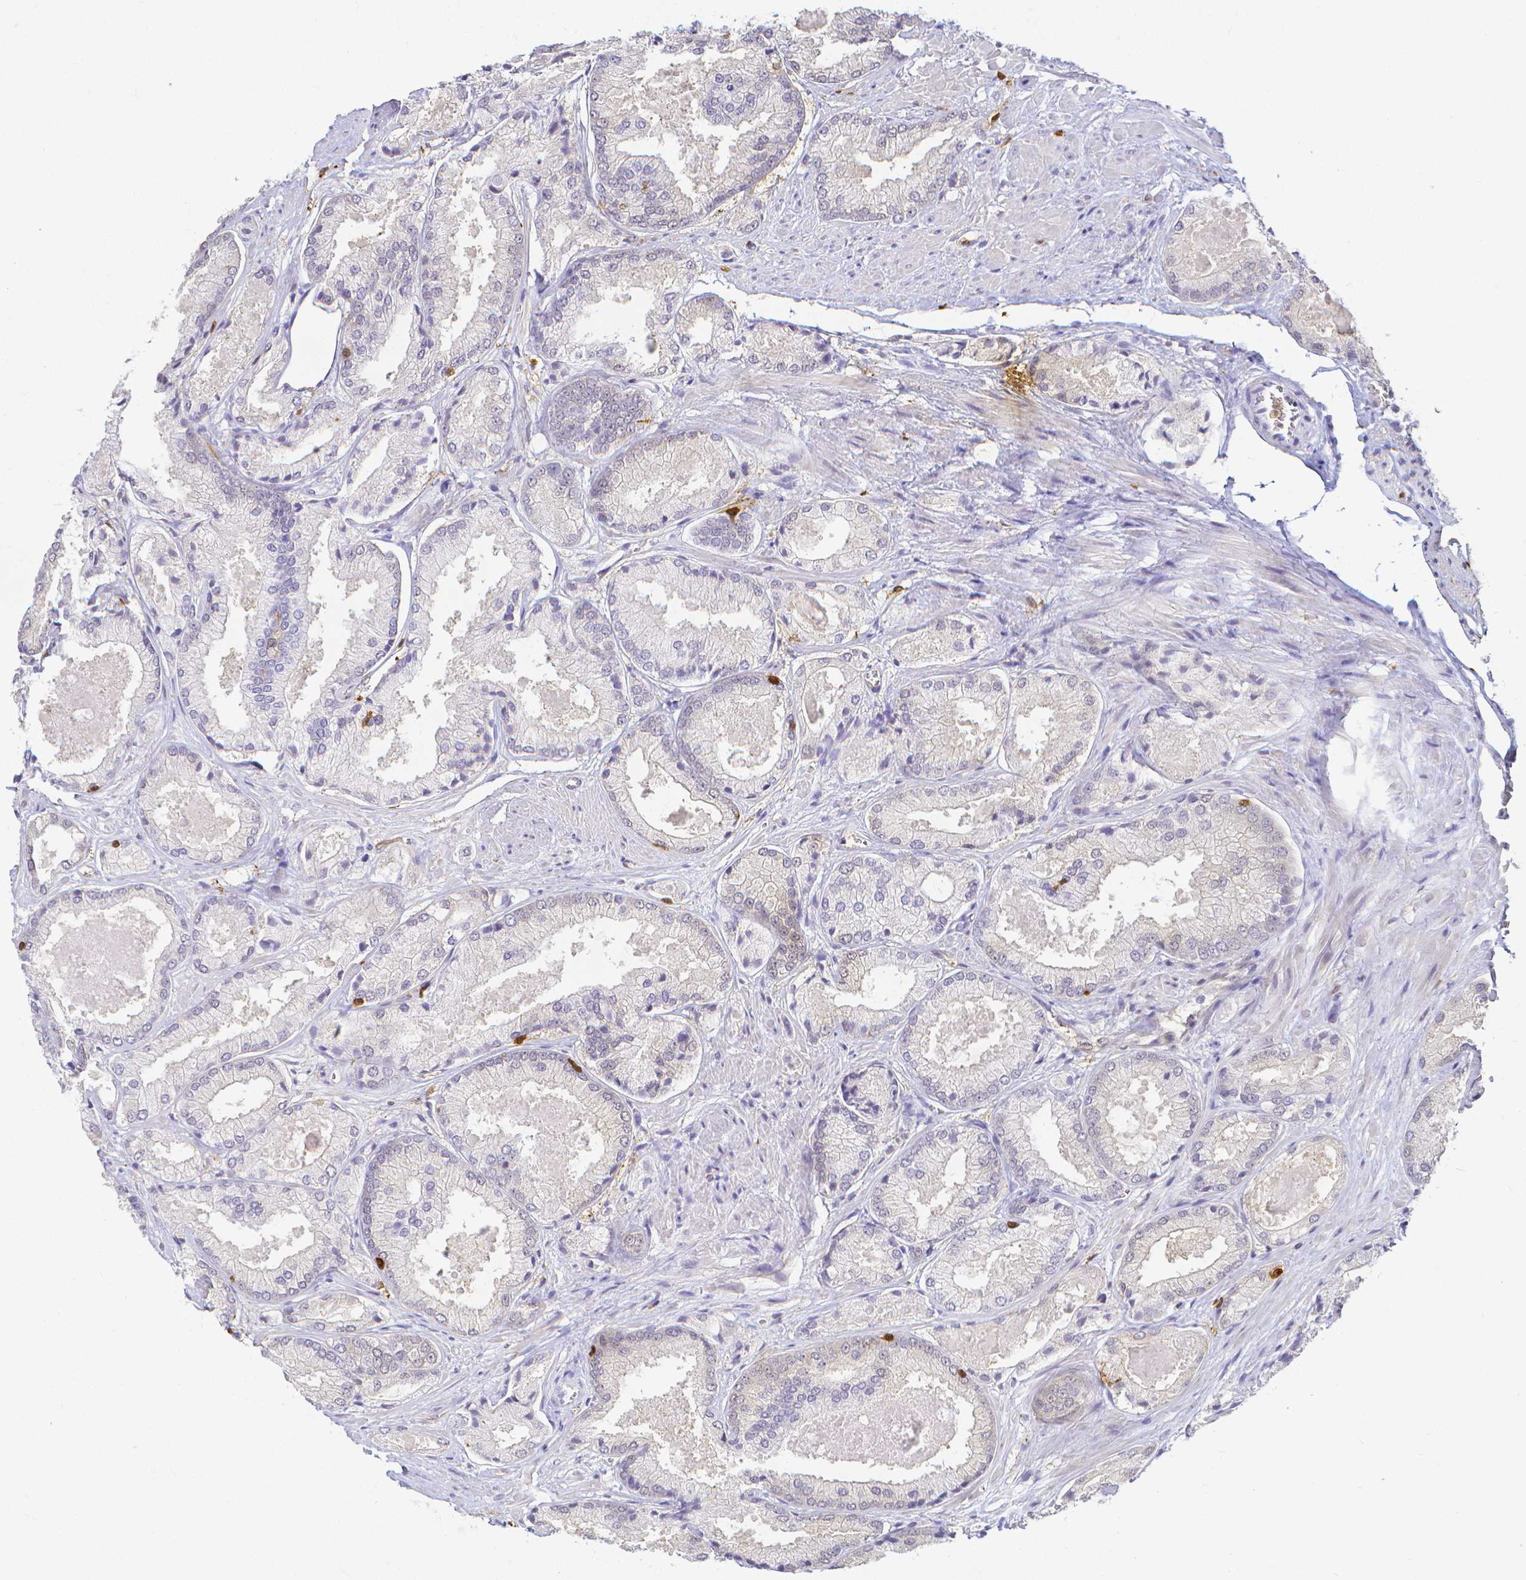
{"staining": {"intensity": "negative", "quantity": "none", "location": "none"}, "tissue": "prostate cancer", "cell_type": "Tumor cells", "image_type": "cancer", "snomed": [{"axis": "morphology", "description": "Adenocarcinoma, High grade"}, {"axis": "topography", "description": "Prostate"}], "caption": "A high-resolution histopathology image shows immunohistochemistry staining of prostate cancer, which exhibits no significant positivity in tumor cells.", "gene": "COTL1", "patient": {"sex": "male", "age": 68}}